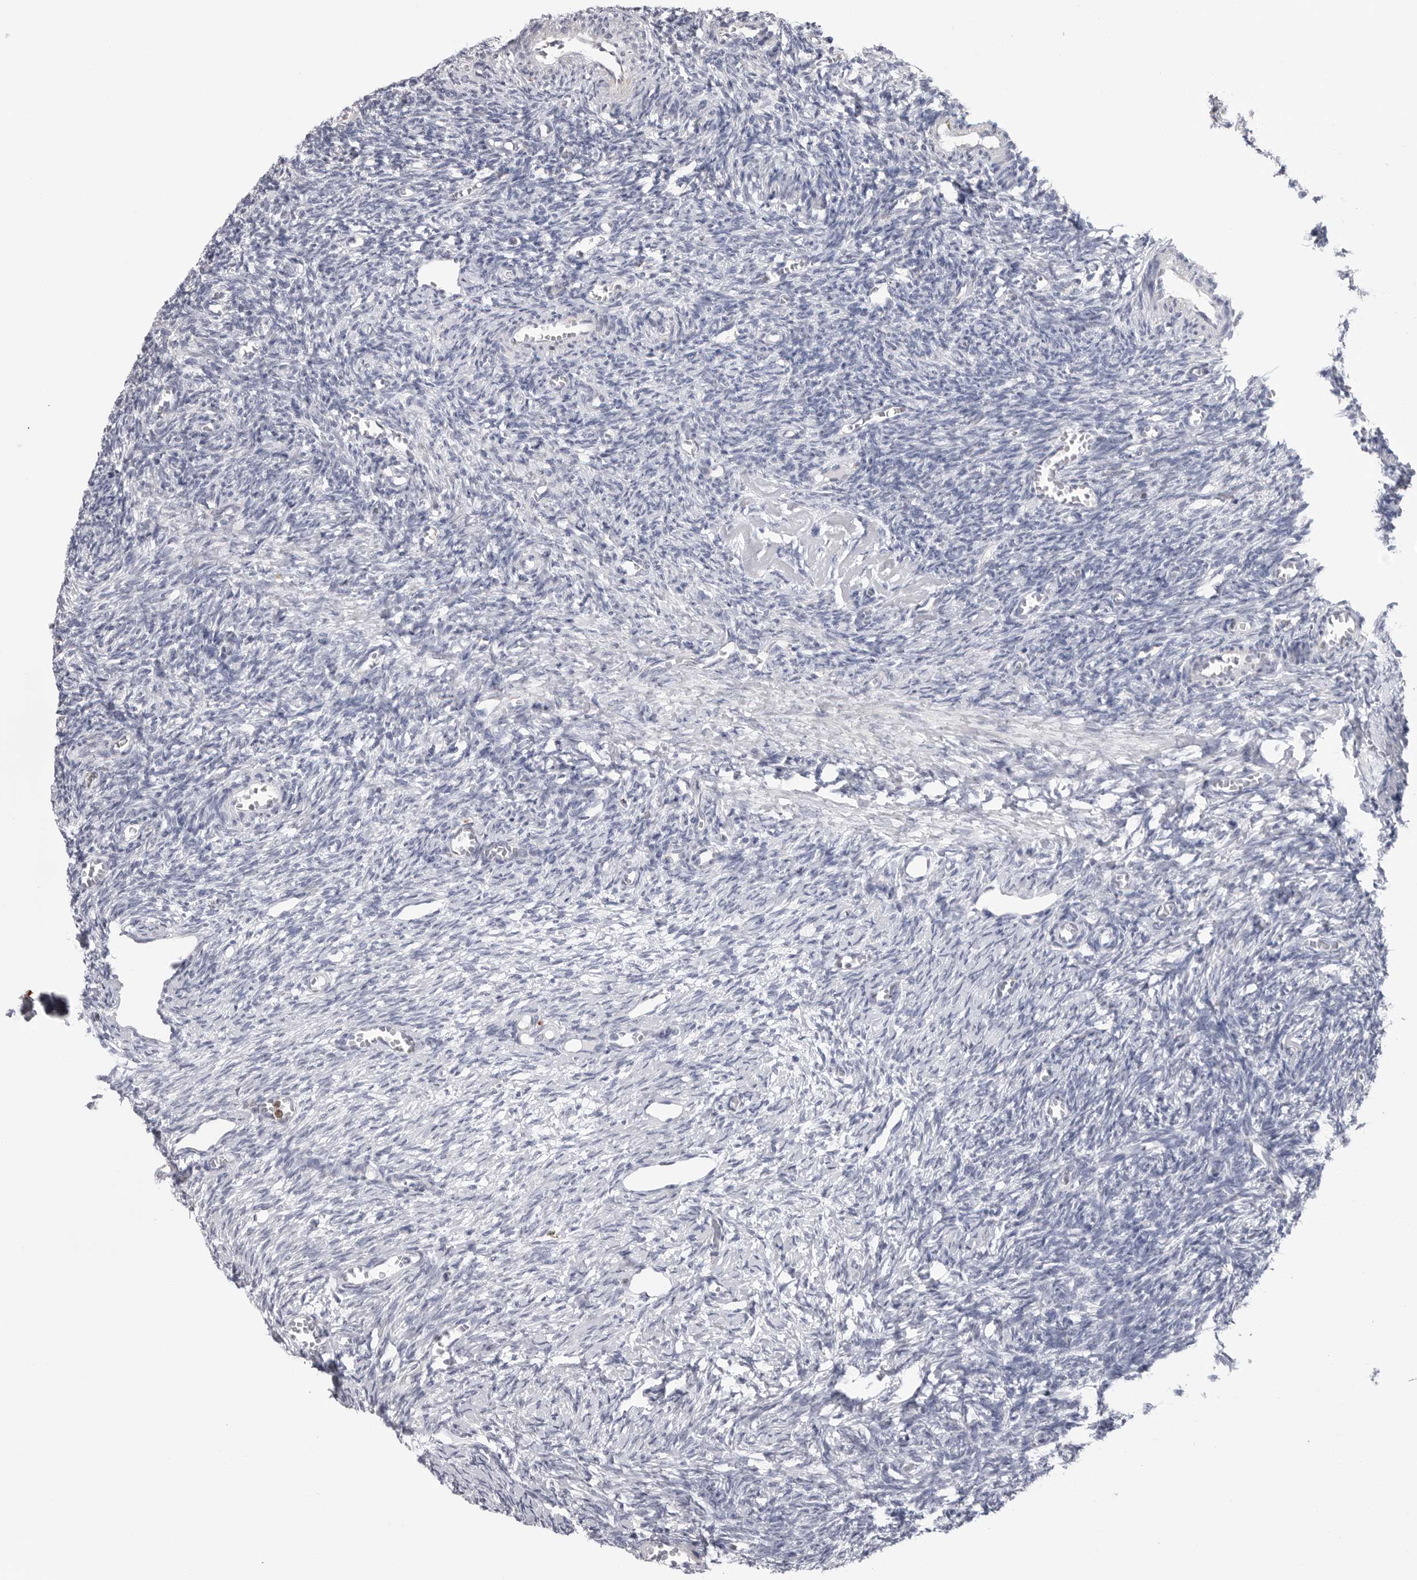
{"staining": {"intensity": "negative", "quantity": "none", "location": "none"}, "tissue": "ovary", "cell_type": "Ovarian stroma cells", "image_type": "normal", "snomed": [{"axis": "morphology", "description": "Normal tissue, NOS"}, {"axis": "topography", "description": "Ovary"}], "caption": "Ovarian stroma cells are negative for brown protein staining in benign ovary. (Stains: DAB (3,3'-diaminobenzidine) immunohistochemistry with hematoxylin counter stain, Microscopy: brightfield microscopy at high magnification).", "gene": "COX5A", "patient": {"sex": "female", "age": 27}}